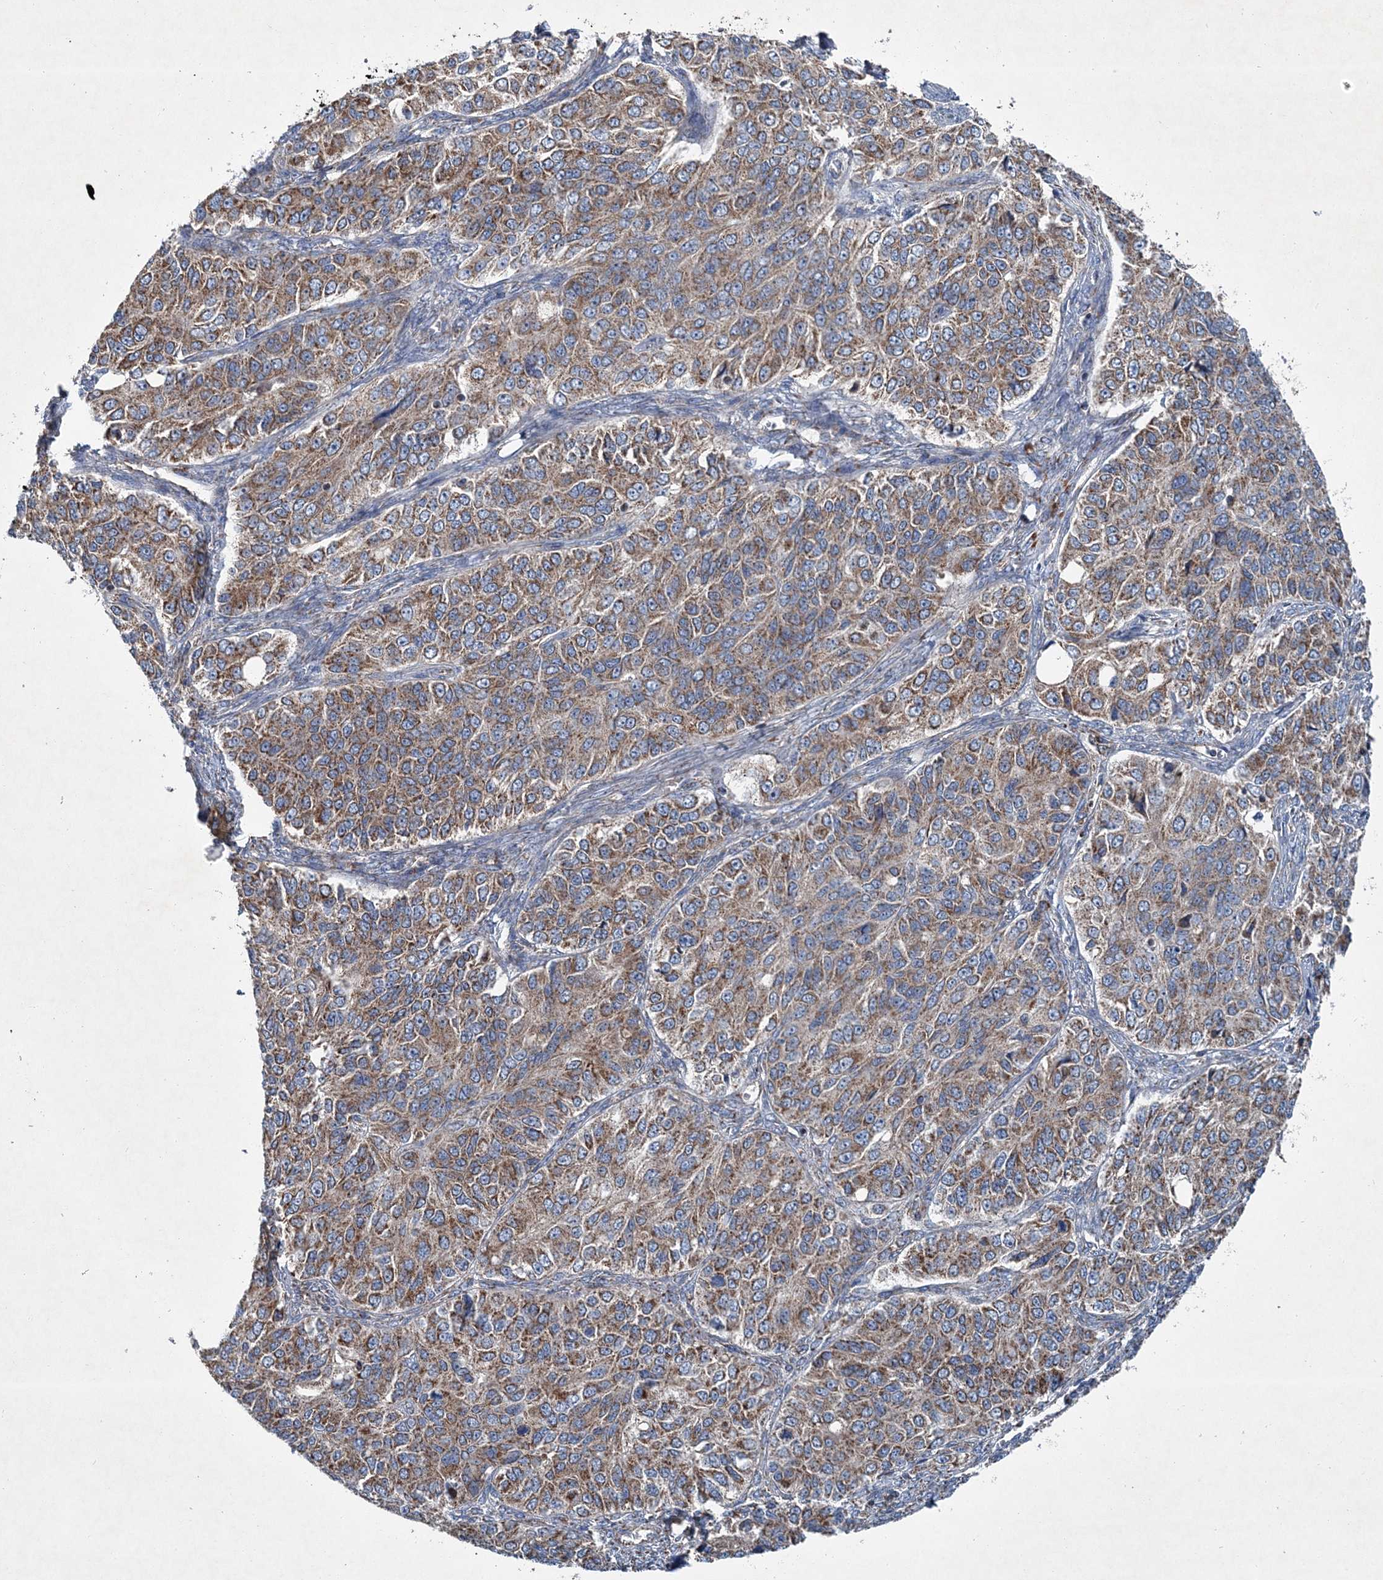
{"staining": {"intensity": "moderate", "quantity": ">75%", "location": "cytoplasmic/membranous"}, "tissue": "ovarian cancer", "cell_type": "Tumor cells", "image_type": "cancer", "snomed": [{"axis": "morphology", "description": "Carcinoma, endometroid"}, {"axis": "topography", "description": "Ovary"}], "caption": "Approximately >75% of tumor cells in human ovarian endometroid carcinoma show moderate cytoplasmic/membranous protein positivity as visualized by brown immunohistochemical staining.", "gene": "SPAG16", "patient": {"sex": "female", "age": 51}}